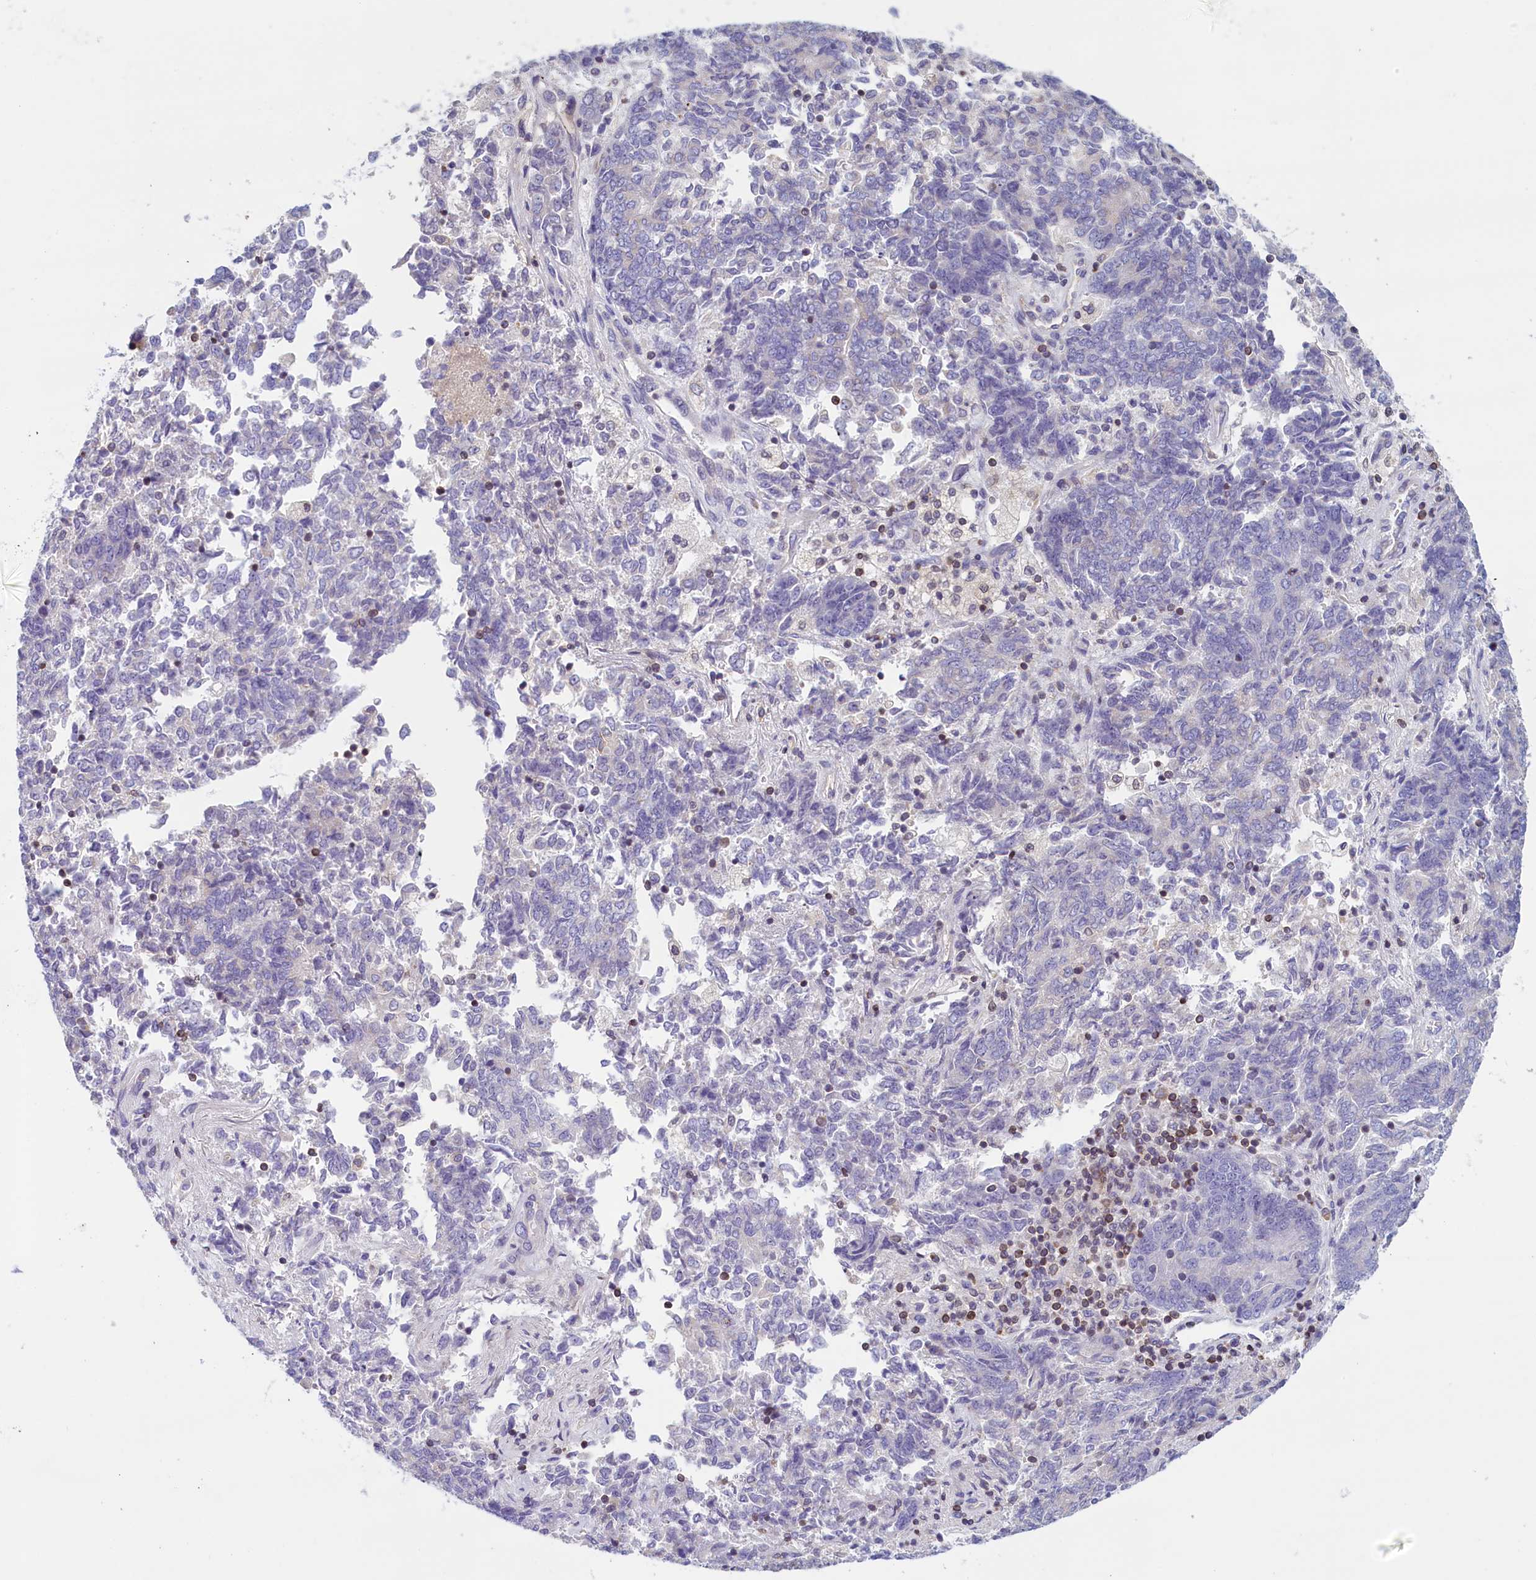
{"staining": {"intensity": "negative", "quantity": "none", "location": "none"}, "tissue": "endometrial cancer", "cell_type": "Tumor cells", "image_type": "cancer", "snomed": [{"axis": "morphology", "description": "Adenocarcinoma, NOS"}, {"axis": "topography", "description": "Endometrium"}], "caption": "Tumor cells show no significant positivity in adenocarcinoma (endometrial).", "gene": "TRAF3IP3", "patient": {"sex": "female", "age": 80}}